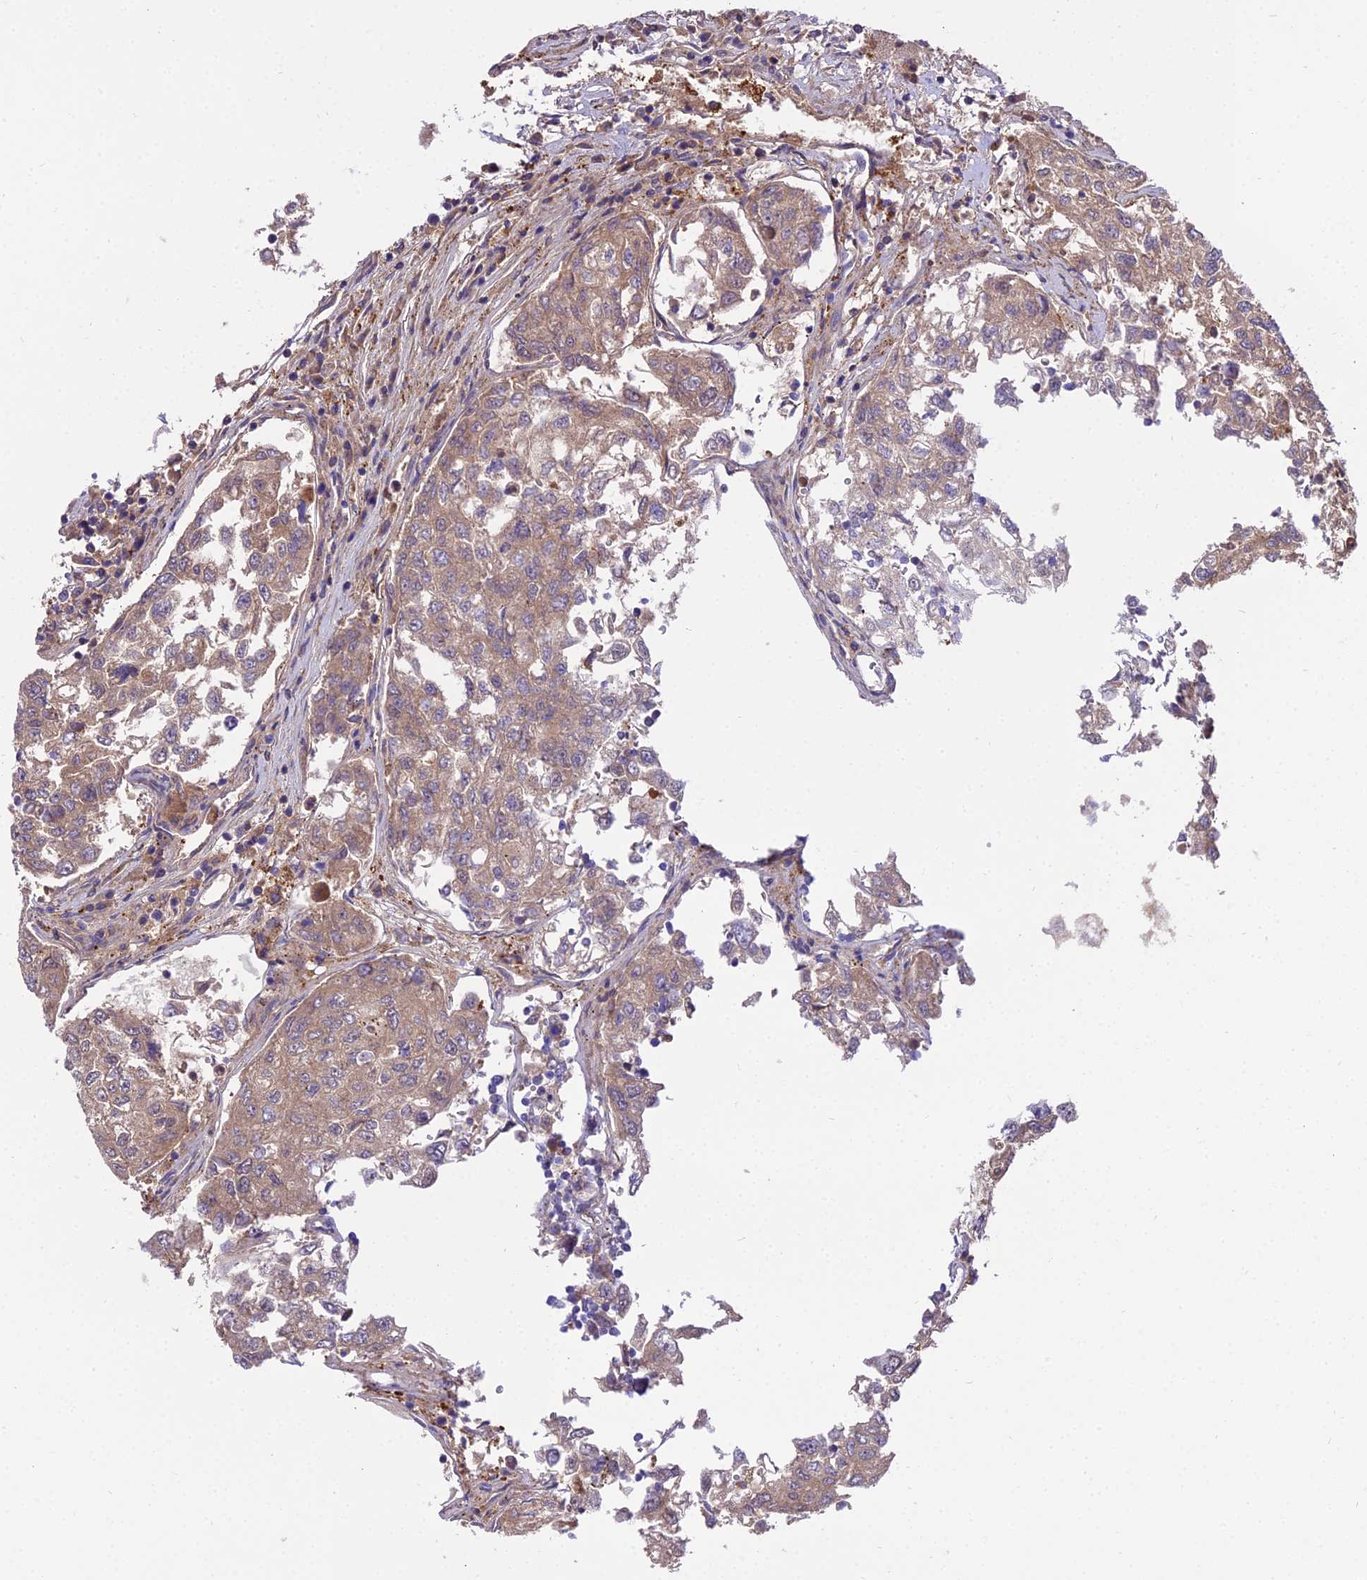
{"staining": {"intensity": "weak", "quantity": ">75%", "location": "cytoplasmic/membranous"}, "tissue": "urothelial cancer", "cell_type": "Tumor cells", "image_type": "cancer", "snomed": [{"axis": "morphology", "description": "Urothelial carcinoma, High grade"}, {"axis": "topography", "description": "Lymph node"}, {"axis": "topography", "description": "Urinary bladder"}], "caption": "Approximately >75% of tumor cells in human urothelial cancer demonstrate weak cytoplasmic/membranous protein staining as visualized by brown immunohistochemical staining.", "gene": "C2orf69", "patient": {"sex": "male", "age": 51}}